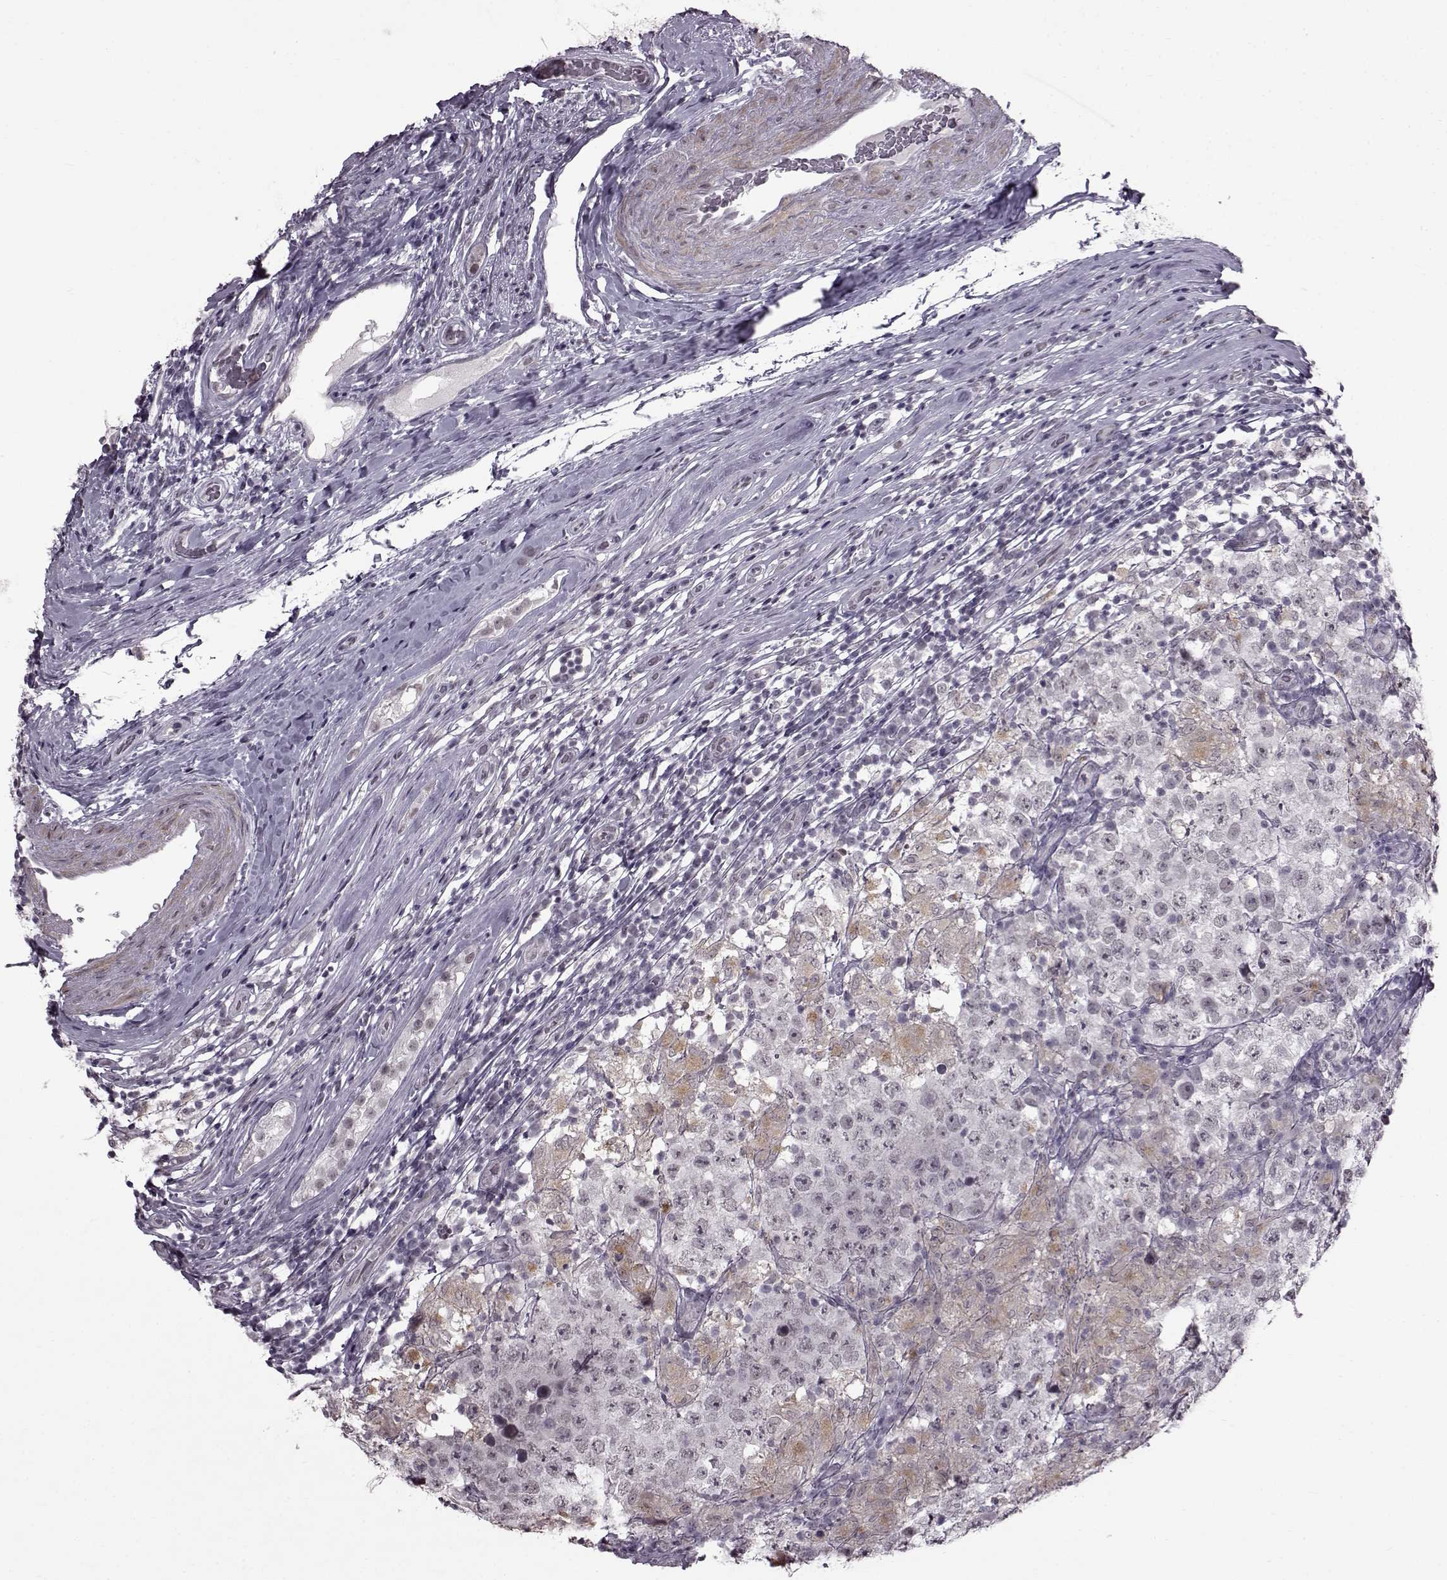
{"staining": {"intensity": "negative", "quantity": "none", "location": "none"}, "tissue": "testis cancer", "cell_type": "Tumor cells", "image_type": "cancer", "snomed": [{"axis": "morphology", "description": "Seminoma, NOS"}, {"axis": "morphology", "description": "Carcinoma, Embryonal, NOS"}, {"axis": "topography", "description": "Testis"}], "caption": "The immunohistochemistry (IHC) photomicrograph has no significant positivity in tumor cells of testis seminoma tissue. (DAB (3,3'-diaminobenzidine) IHC, high magnification).", "gene": "SLC28A2", "patient": {"sex": "male", "age": 41}}